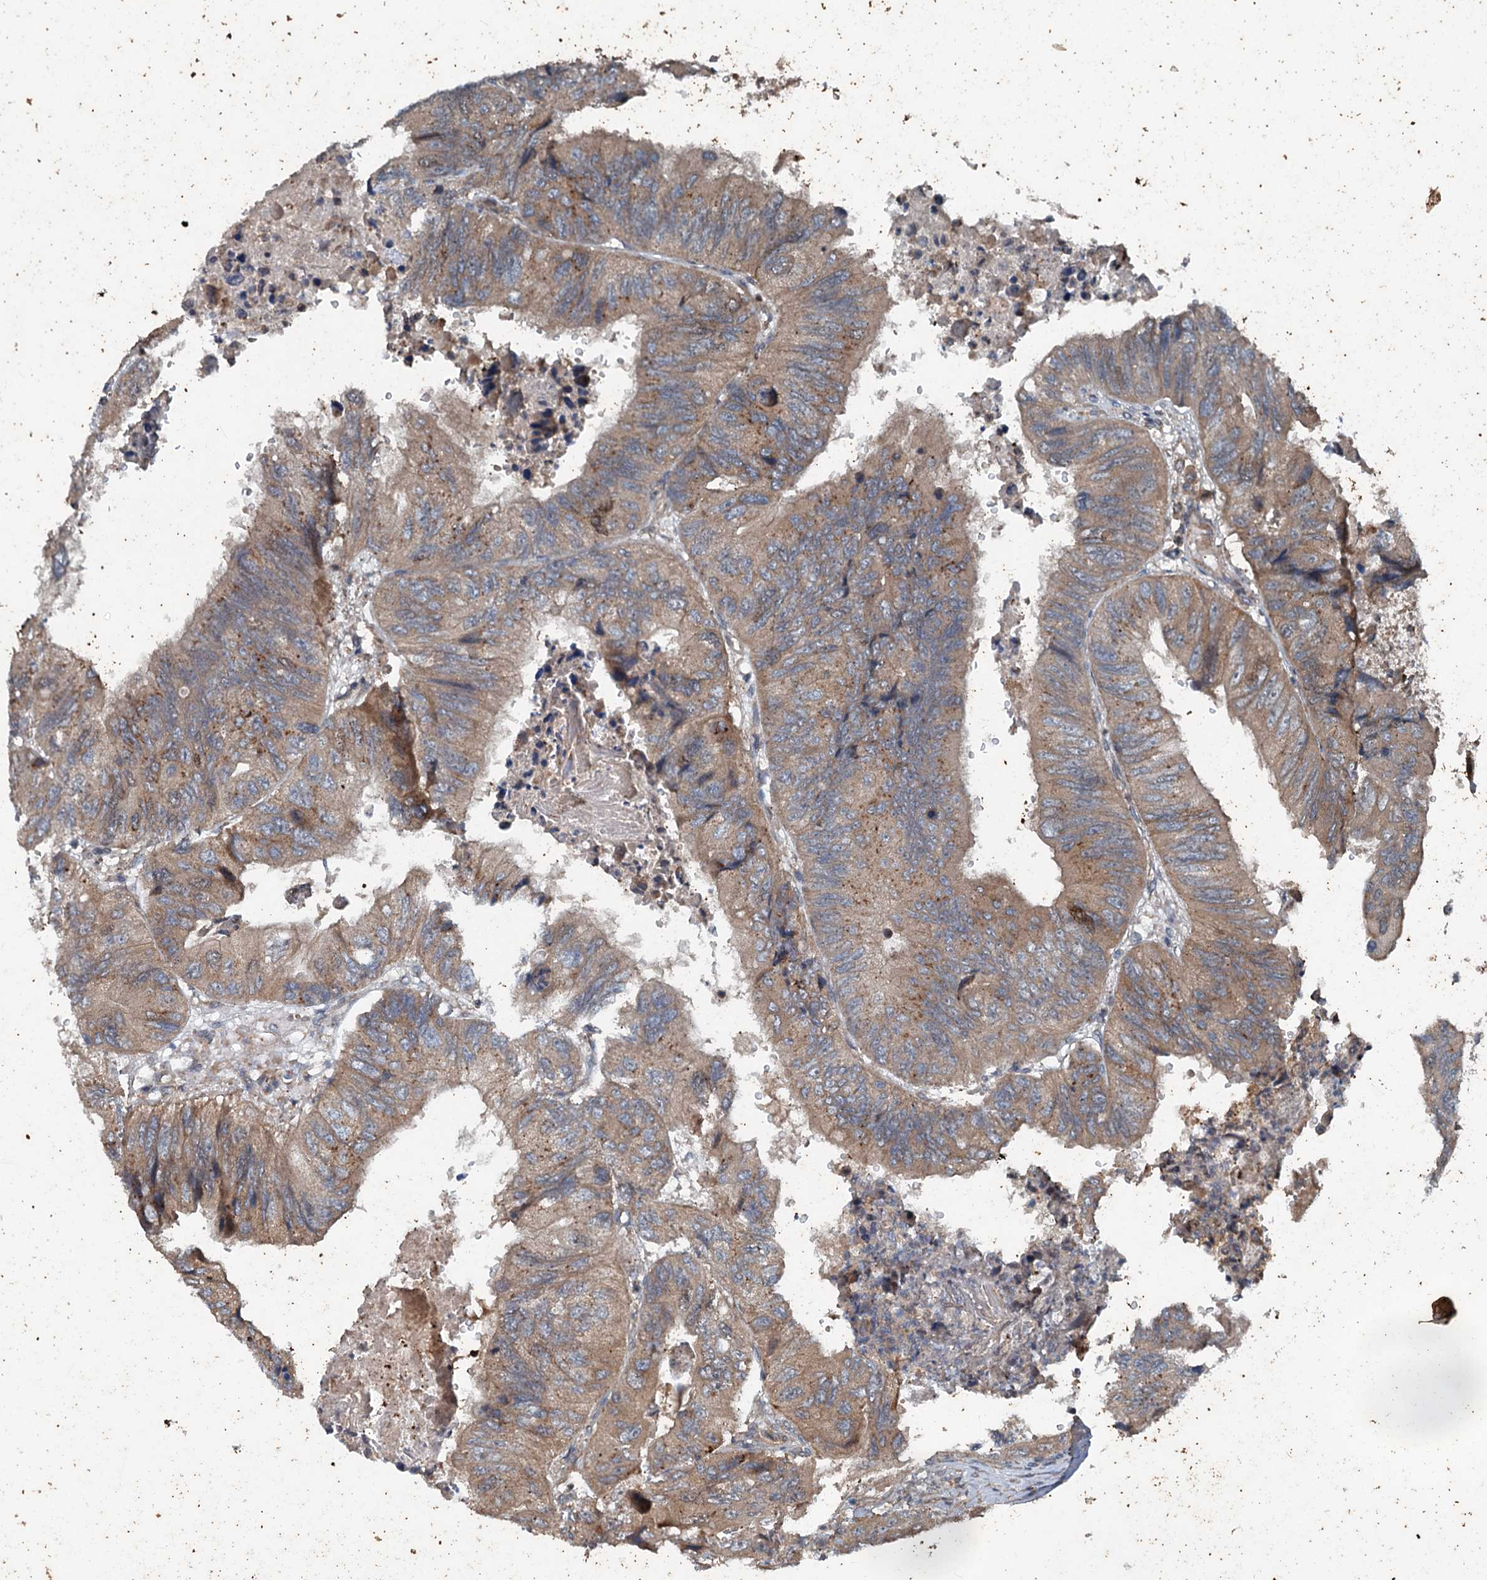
{"staining": {"intensity": "moderate", "quantity": ">75%", "location": "cytoplasmic/membranous"}, "tissue": "colorectal cancer", "cell_type": "Tumor cells", "image_type": "cancer", "snomed": [{"axis": "morphology", "description": "Adenocarcinoma, NOS"}, {"axis": "topography", "description": "Rectum"}], "caption": "Brown immunohistochemical staining in human colorectal adenocarcinoma displays moderate cytoplasmic/membranous positivity in about >75% of tumor cells.", "gene": "TEDC1", "patient": {"sex": "male", "age": 63}}